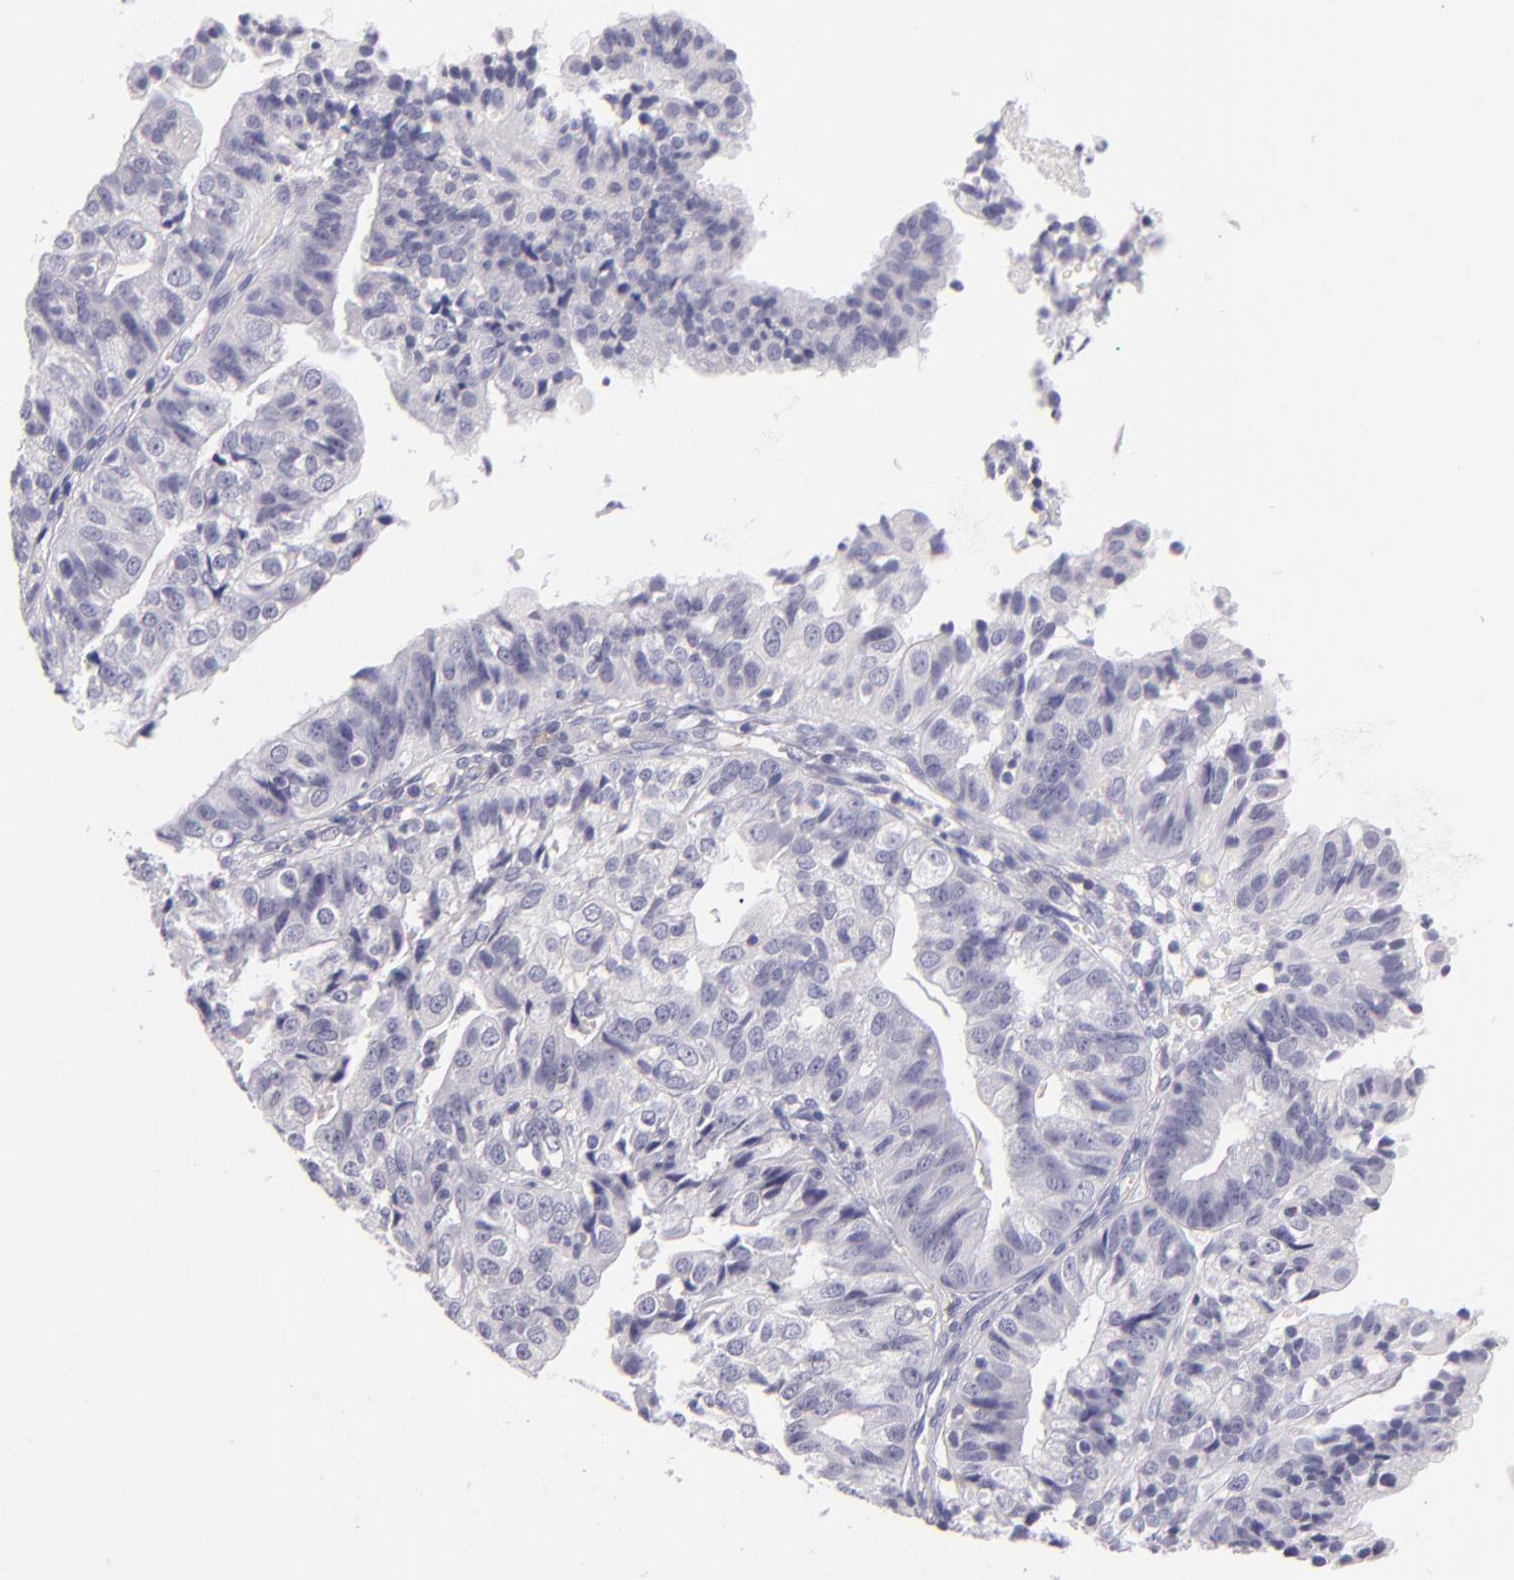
{"staining": {"intensity": "negative", "quantity": "none", "location": "none"}, "tissue": "endometrial cancer", "cell_type": "Tumor cells", "image_type": "cancer", "snomed": [{"axis": "morphology", "description": "Adenocarcinoma, NOS"}, {"axis": "topography", "description": "Endometrium"}], "caption": "Human endometrial cancer stained for a protein using IHC exhibits no staining in tumor cells.", "gene": "CD48", "patient": {"sex": "female", "age": 56}}